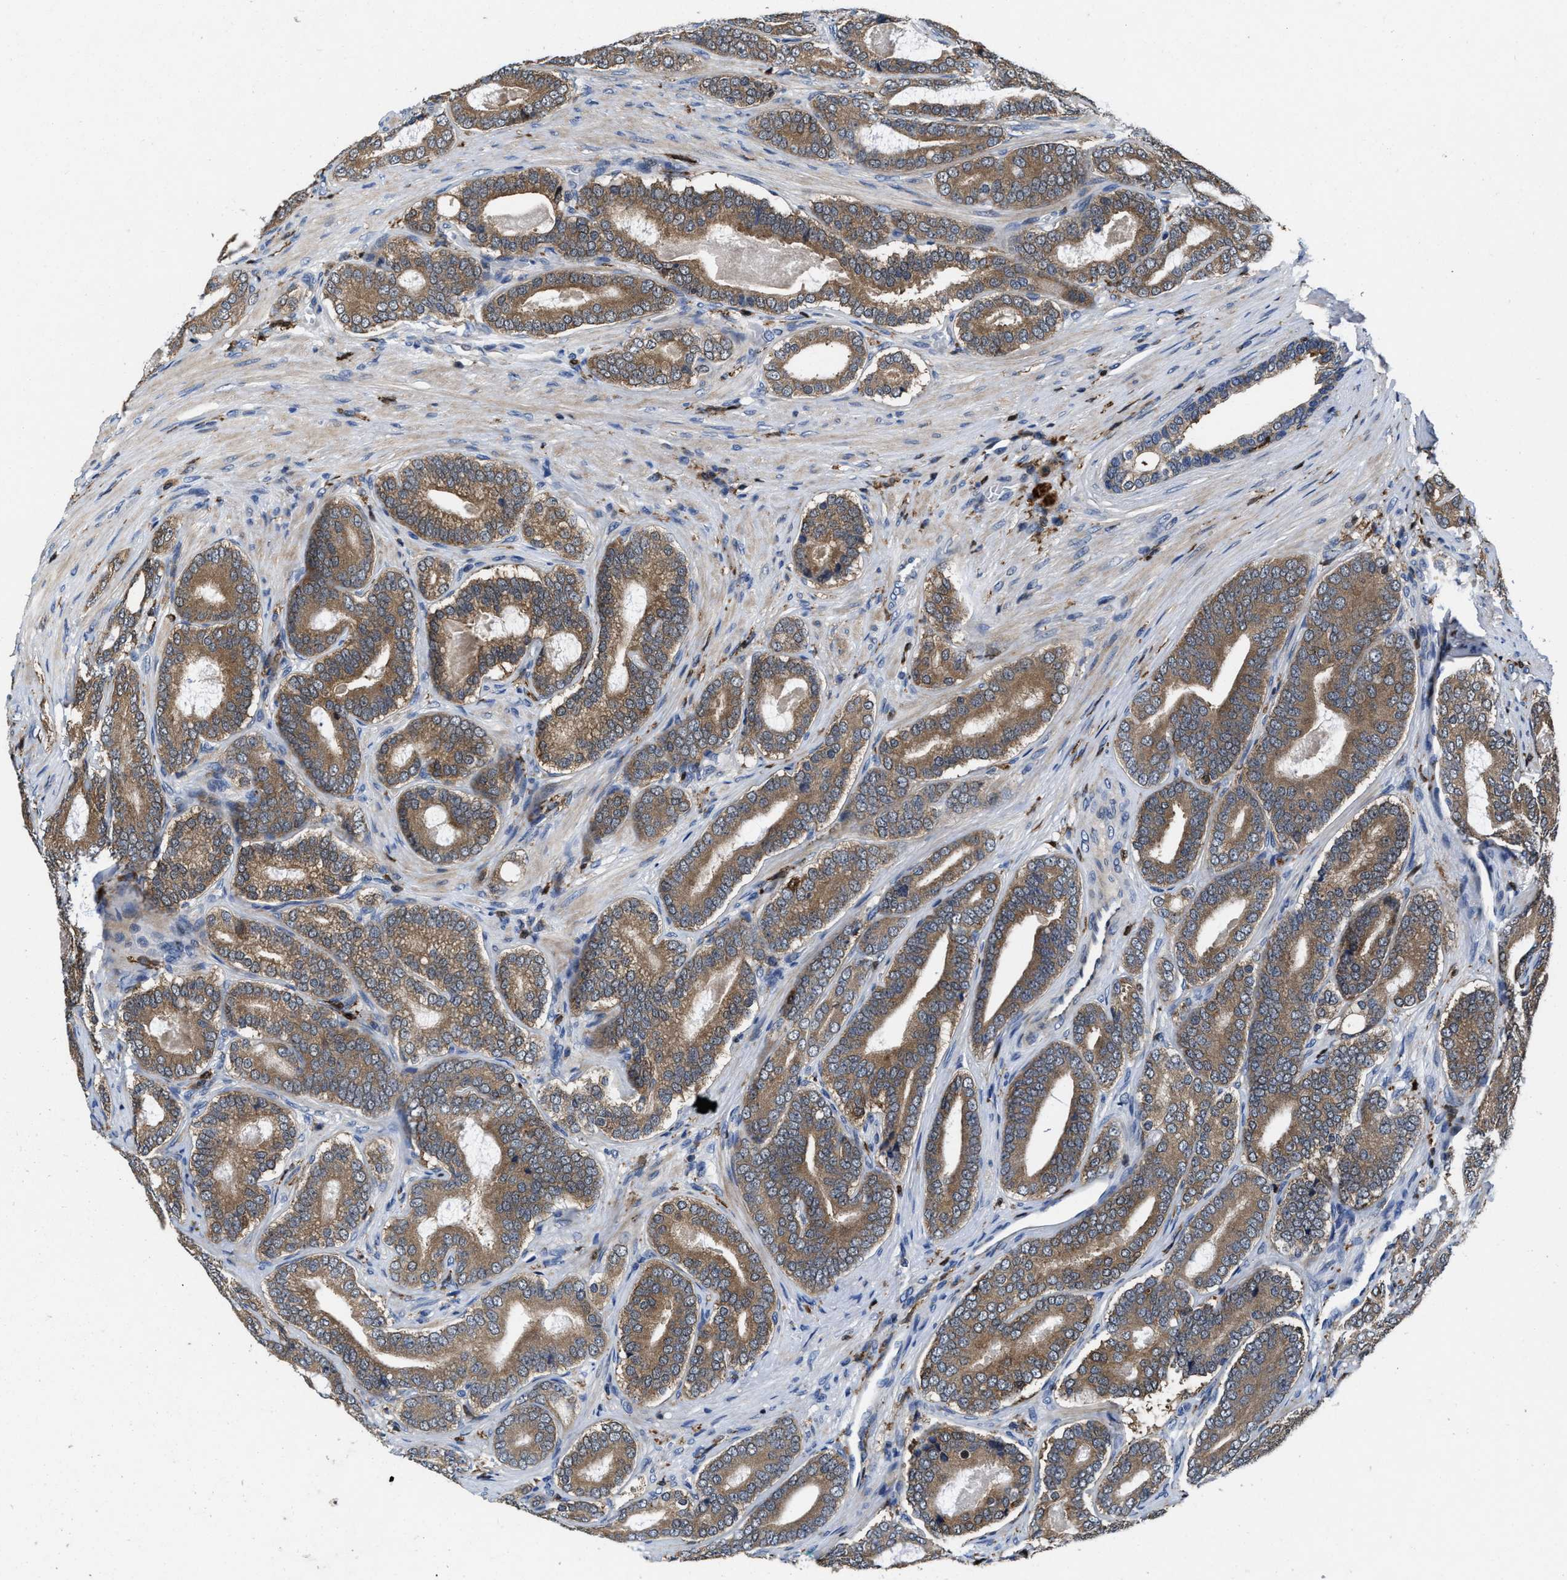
{"staining": {"intensity": "moderate", "quantity": ">75%", "location": "cytoplasmic/membranous"}, "tissue": "prostate cancer", "cell_type": "Tumor cells", "image_type": "cancer", "snomed": [{"axis": "morphology", "description": "Adenocarcinoma, High grade"}, {"axis": "topography", "description": "Prostate"}], "caption": "Protein analysis of prostate adenocarcinoma (high-grade) tissue exhibits moderate cytoplasmic/membranous staining in approximately >75% of tumor cells.", "gene": "RGS10", "patient": {"sex": "male", "age": 60}}